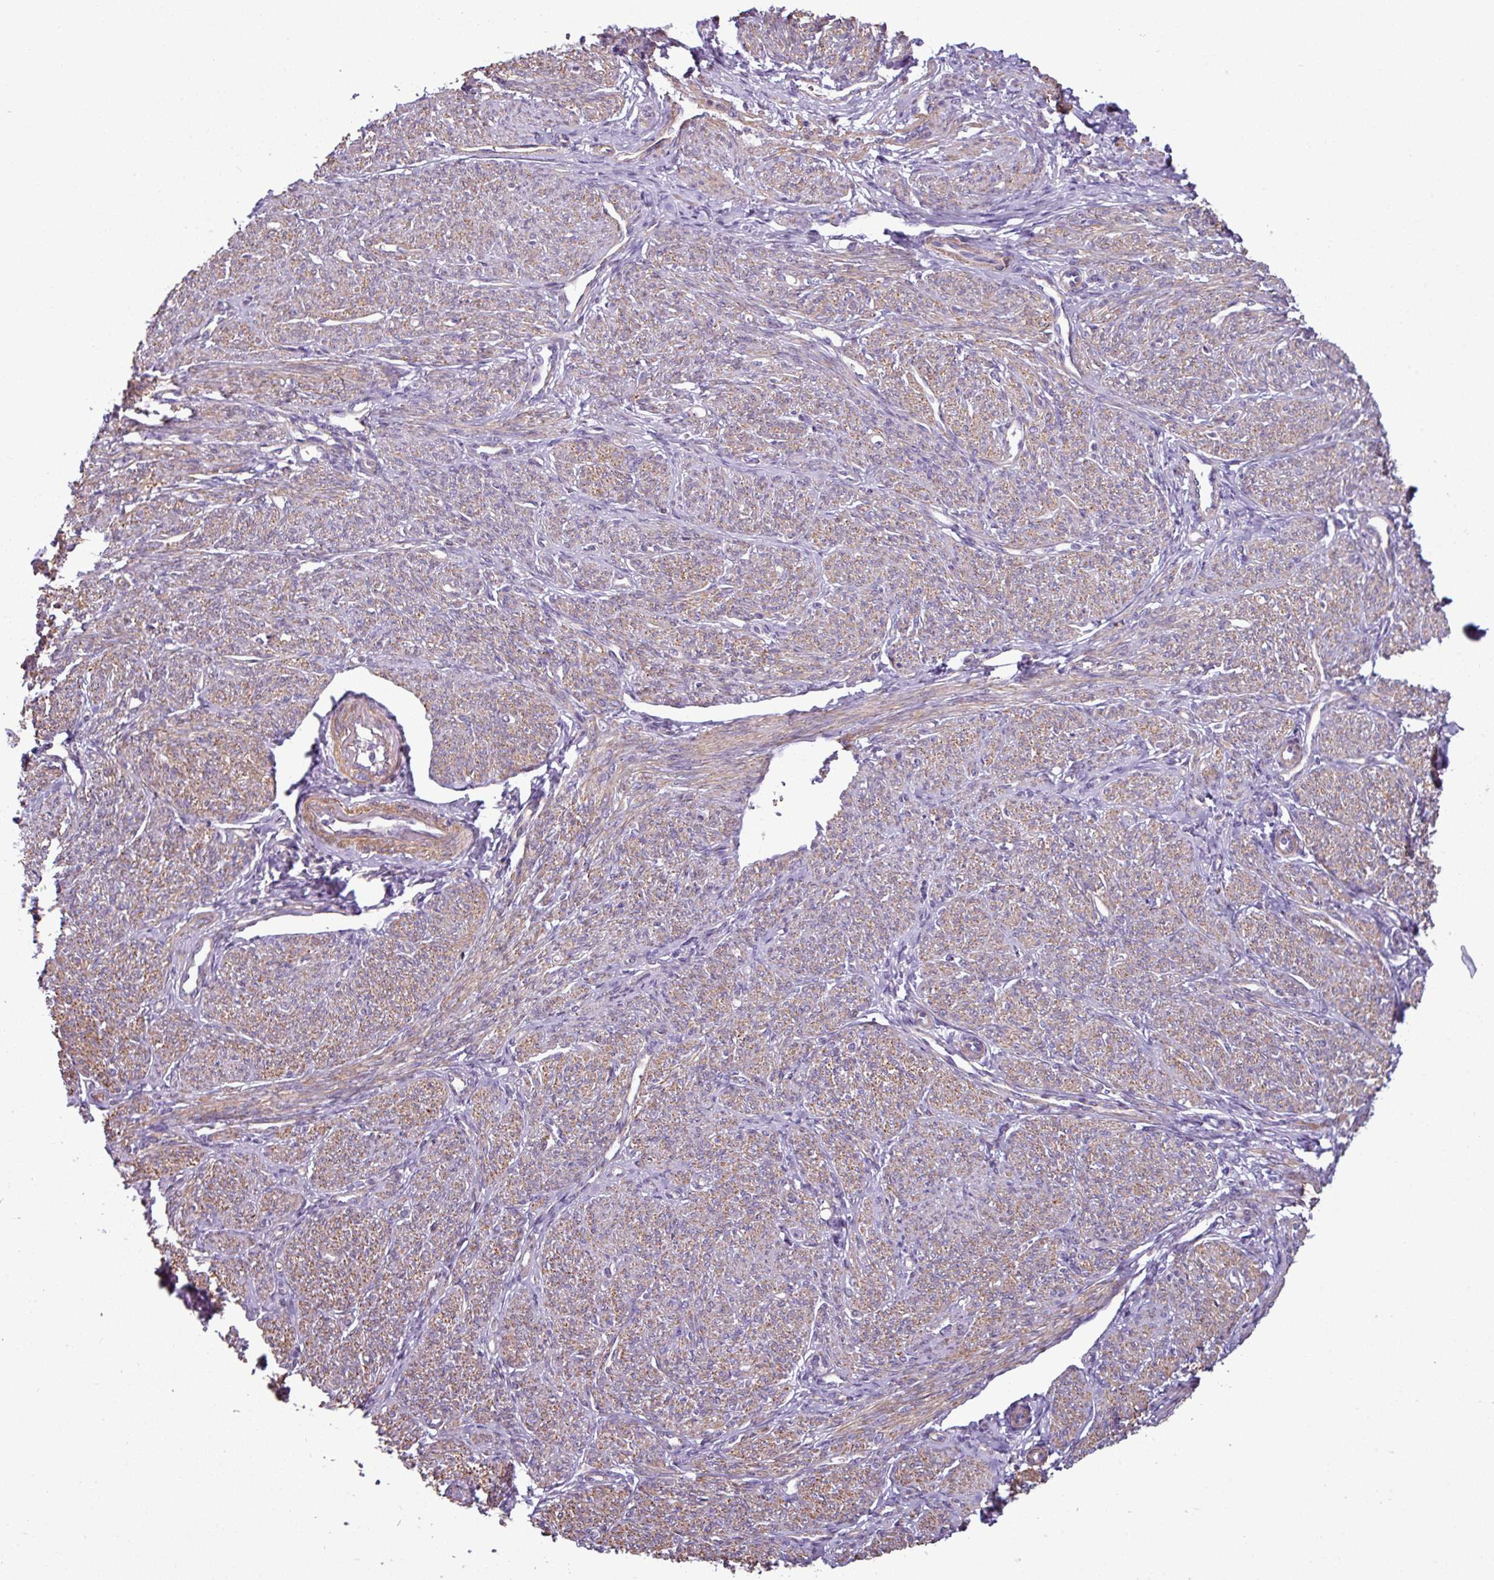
{"staining": {"intensity": "moderate", "quantity": ">75%", "location": "cytoplasmic/membranous"}, "tissue": "smooth muscle", "cell_type": "Smooth muscle cells", "image_type": "normal", "snomed": [{"axis": "morphology", "description": "Normal tissue, NOS"}, {"axis": "topography", "description": "Smooth muscle"}], "caption": "Immunohistochemistry (DAB (3,3'-diaminobenzidine)) staining of normal smooth muscle demonstrates moderate cytoplasmic/membranous protein positivity in approximately >75% of smooth muscle cells. (brown staining indicates protein expression, while blue staining denotes nuclei).", "gene": "BTN2A2", "patient": {"sex": "female", "age": 65}}